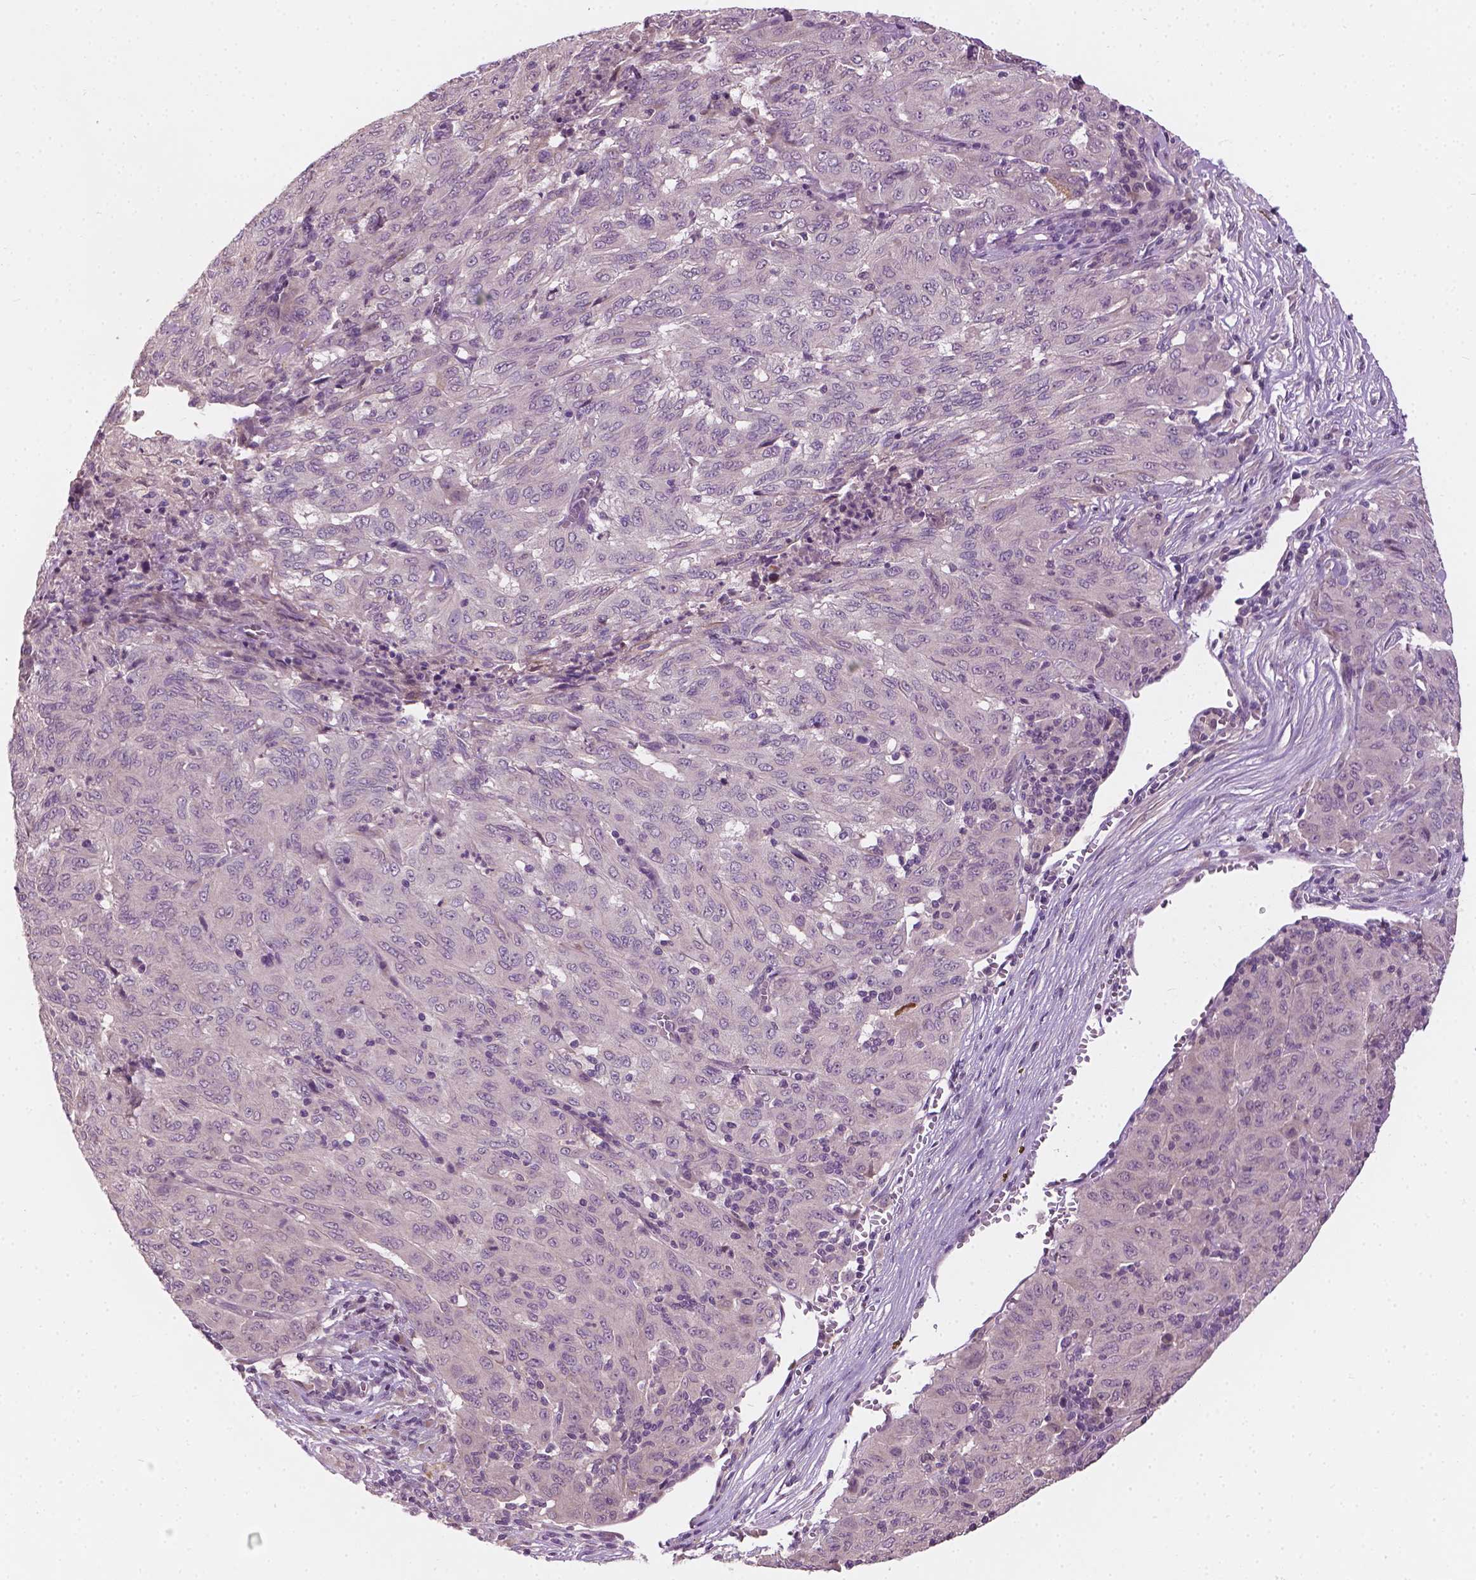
{"staining": {"intensity": "negative", "quantity": "none", "location": "none"}, "tissue": "pancreatic cancer", "cell_type": "Tumor cells", "image_type": "cancer", "snomed": [{"axis": "morphology", "description": "Adenocarcinoma, NOS"}, {"axis": "topography", "description": "Pancreas"}], "caption": "Immunohistochemistry of human pancreatic cancer displays no staining in tumor cells.", "gene": "KRT17", "patient": {"sex": "male", "age": 63}}